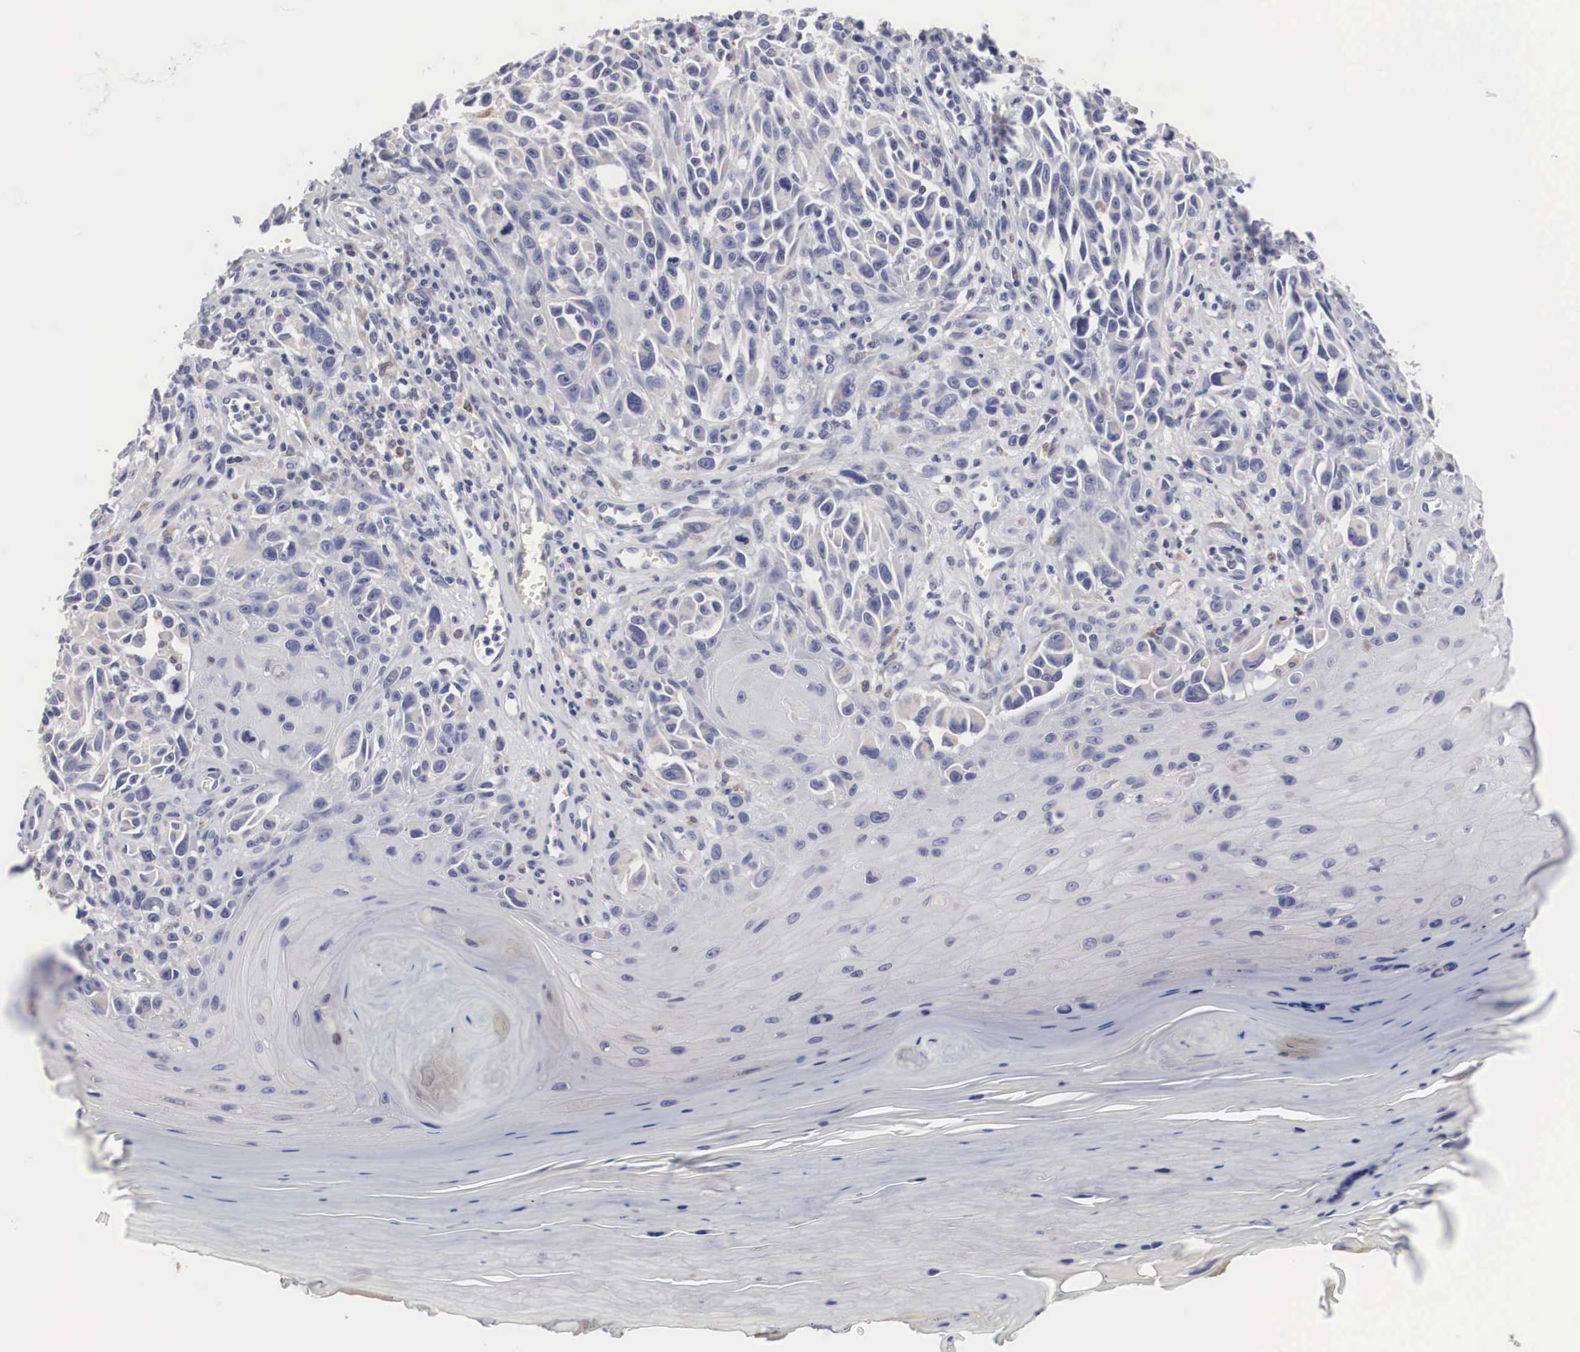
{"staining": {"intensity": "weak", "quantity": "<25%", "location": "cytoplasmic/membranous"}, "tissue": "melanoma", "cell_type": "Tumor cells", "image_type": "cancer", "snomed": [{"axis": "morphology", "description": "Malignant melanoma, NOS"}, {"axis": "topography", "description": "Skin"}], "caption": "The image demonstrates no significant positivity in tumor cells of malignant melanoma. (Immunohistochemistry, brightfield microscopy, high magnification).", "gene": "HMOX1", "patient": {"sex": "female", "age": 82}}